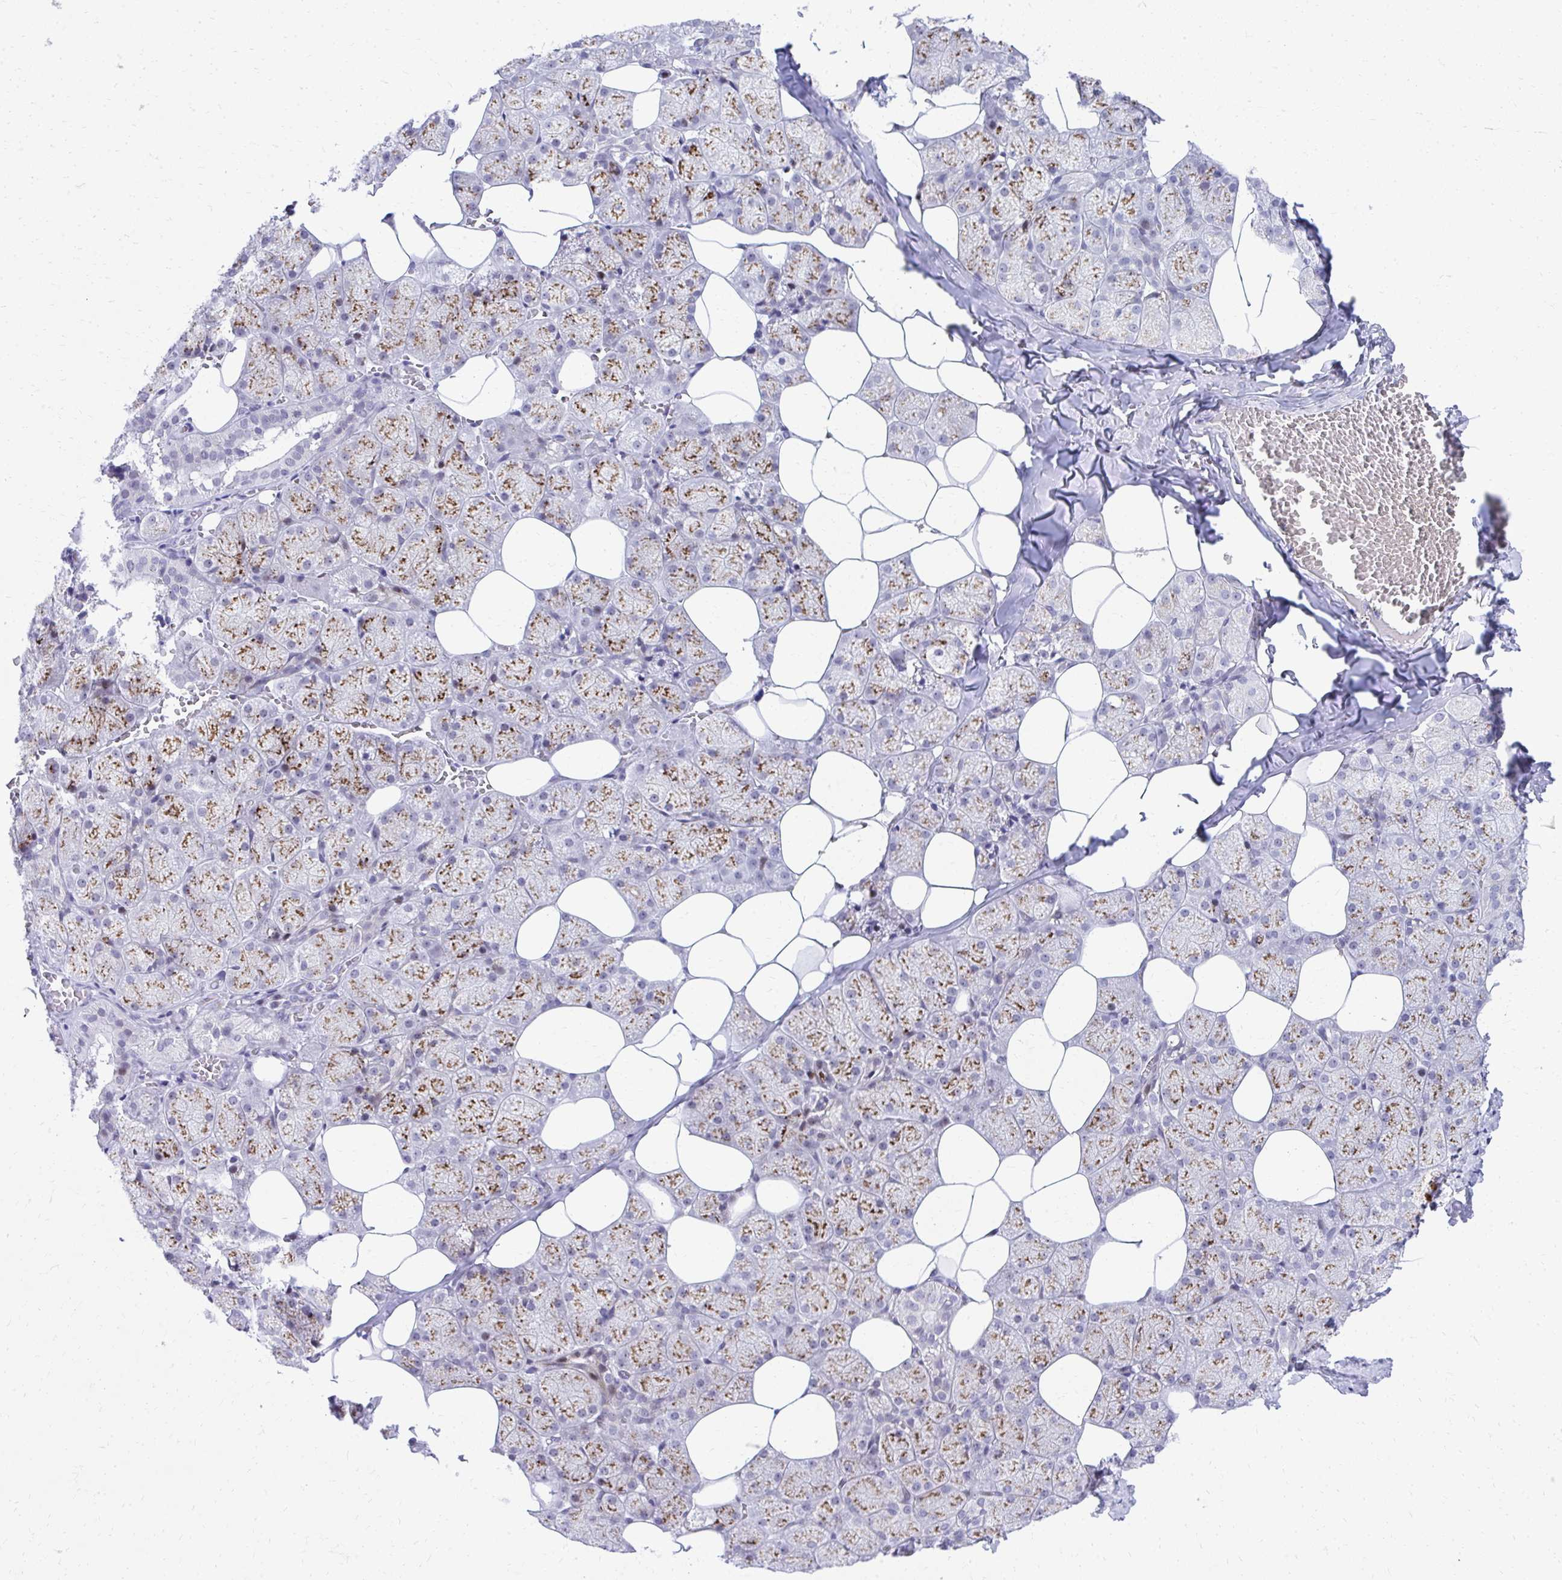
{"staining": {"intensity": "moderate", "quantity": "25%-75%", "location": "cytoplasmic/membranous"}, "tissue": "salivary gland", "cell_type": "Glandular cells", "image_type": "normal", "snomed": [{"axis": "morphology", "description": "Normal tissue, NOS"}, {"axis": "topography", "description": "Salivary gland"}, {"axis": "topography", "description": "Peripheral nerve tissue"}], "caption": "Glandular cells demonstrate medium levels of moderate cytoplasmic/membranous staining in about 25%-75% of cells in unremarkable salivary gland.", "gene": "GLDN", "patient": {"sex": "male", "age": 38}}